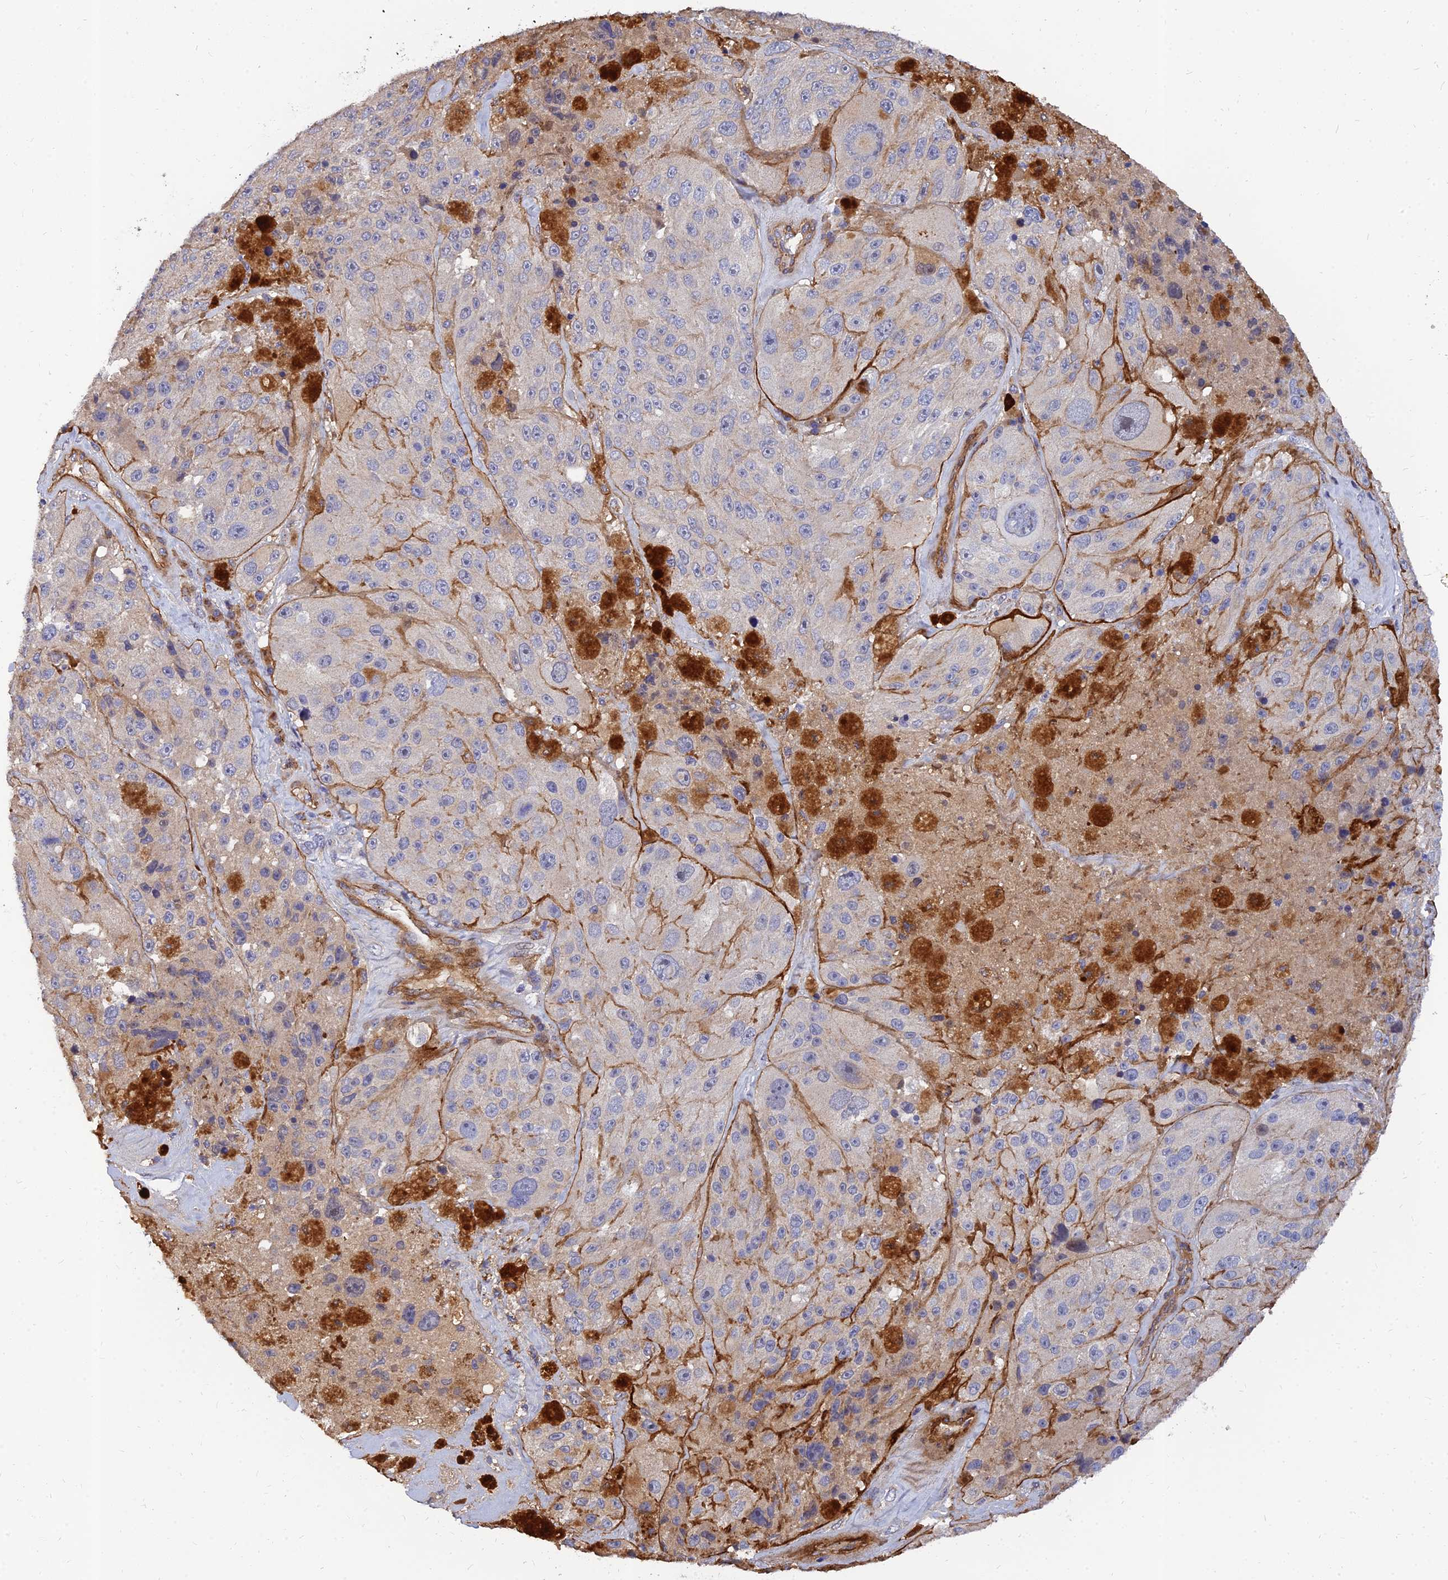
{"staining": {"intensity": "negative", "quantity": "none", "location": "none"}, "tissue": "melanoma", "cell_type": "Tumor cells", "image_type": "cancer", "snomed": [{"axis": "morphology", "description": "Malignant melanoma, Metastatic site"}, {"axis": "topography", "description": "Lymph node"}], "caption": "DAB immunohistochemical staining of human malignant melanoma (metastatic site) demonstrates no significant staining in tumor cells.", "gene": "MRPL35", "patient": {"sex": "male", "age": 62}}